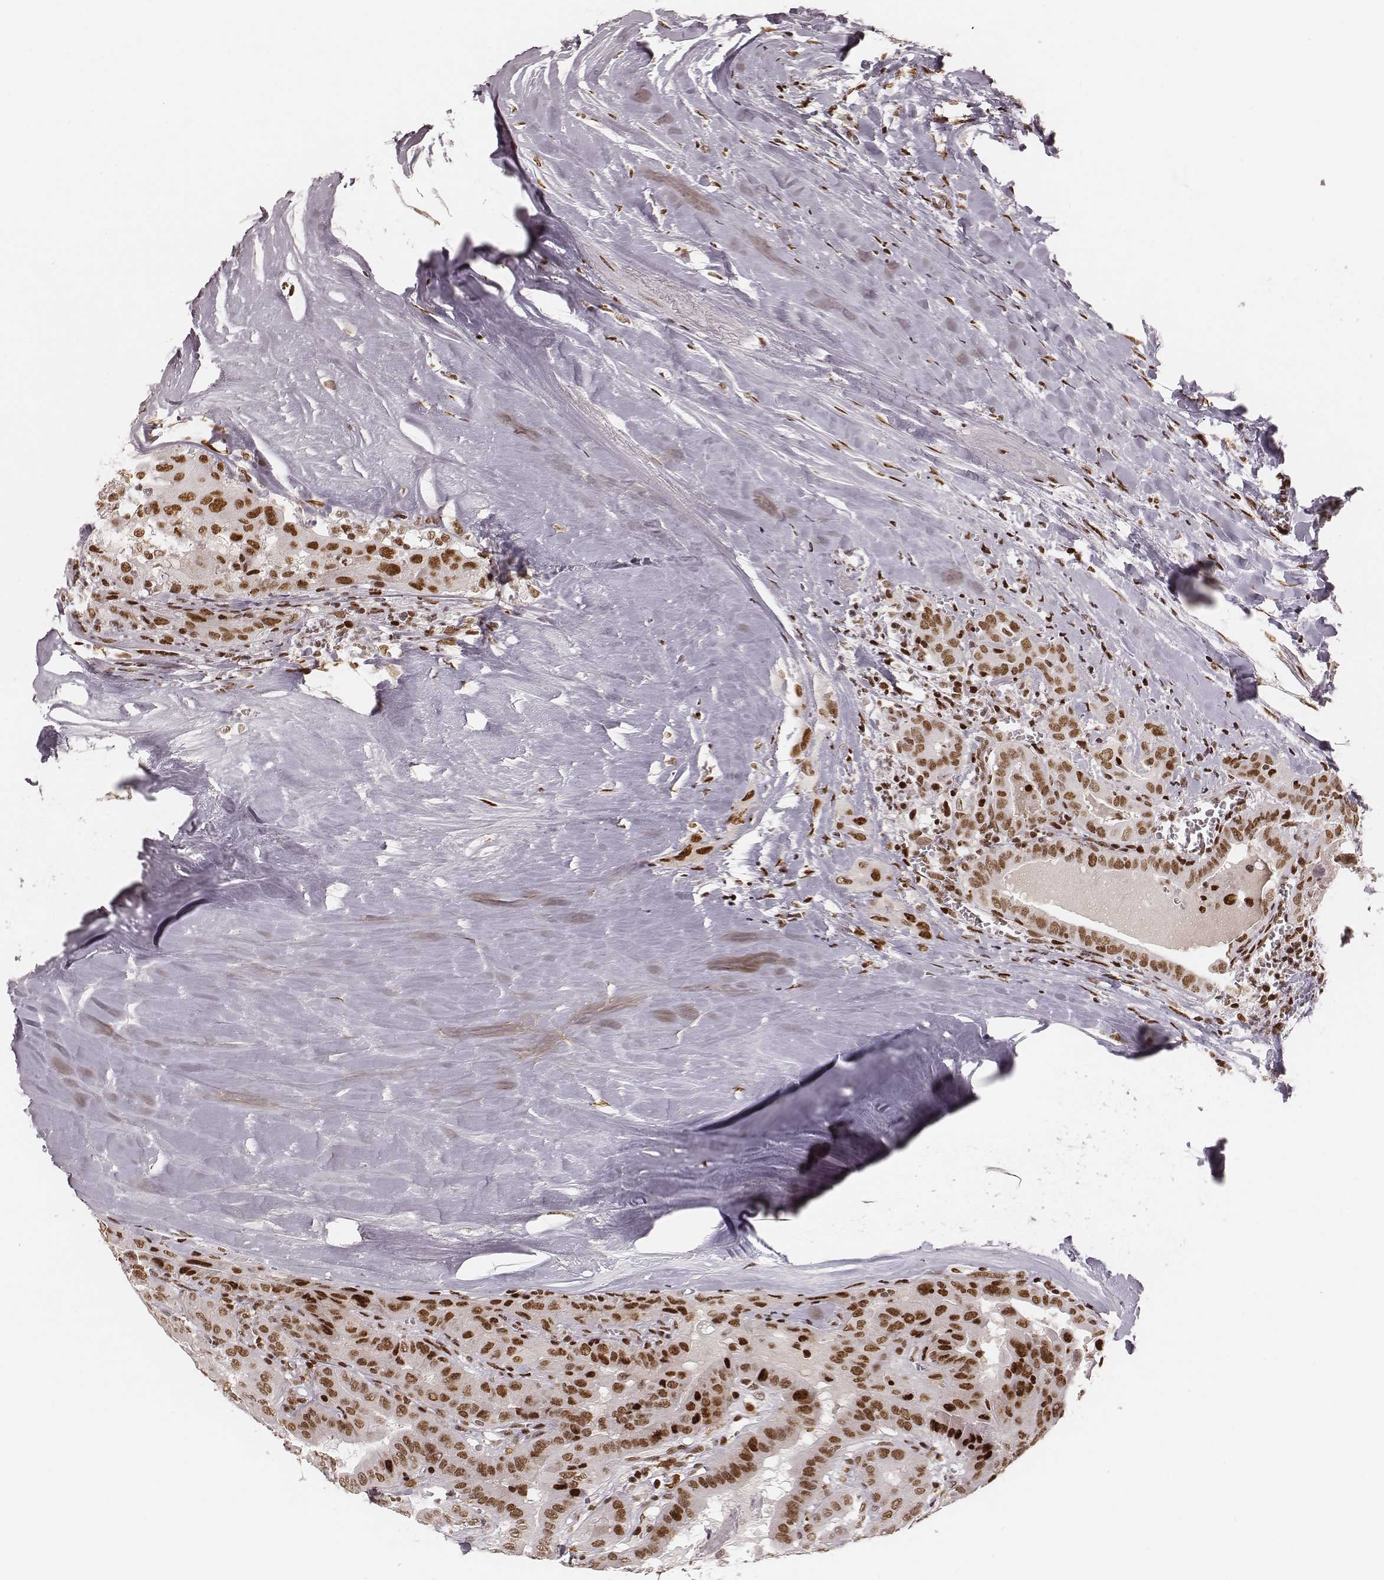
{"staining": {"intensity": "strong", "quantity": ">75%", "location": "nuclear"}, "tissue": "thyroid cancer", "cell_type": "Tumor cells", "image_type": "cancer", "snomed": [{"axis": "morphology", "description": "Papillary adenocarcinoma, NOS"}, {"axis": "topography", "description": "Thyroid gland"}], "caption": "Strong nuclear protein expression is identified in about >75% of tumor cells in thyroid papillary adenocarcinoma. (DAB = brown stain, brightfield microscopy at high magnification).", "gene": "HNRNPC", "patient": {"sex": "female", "age": 37}}